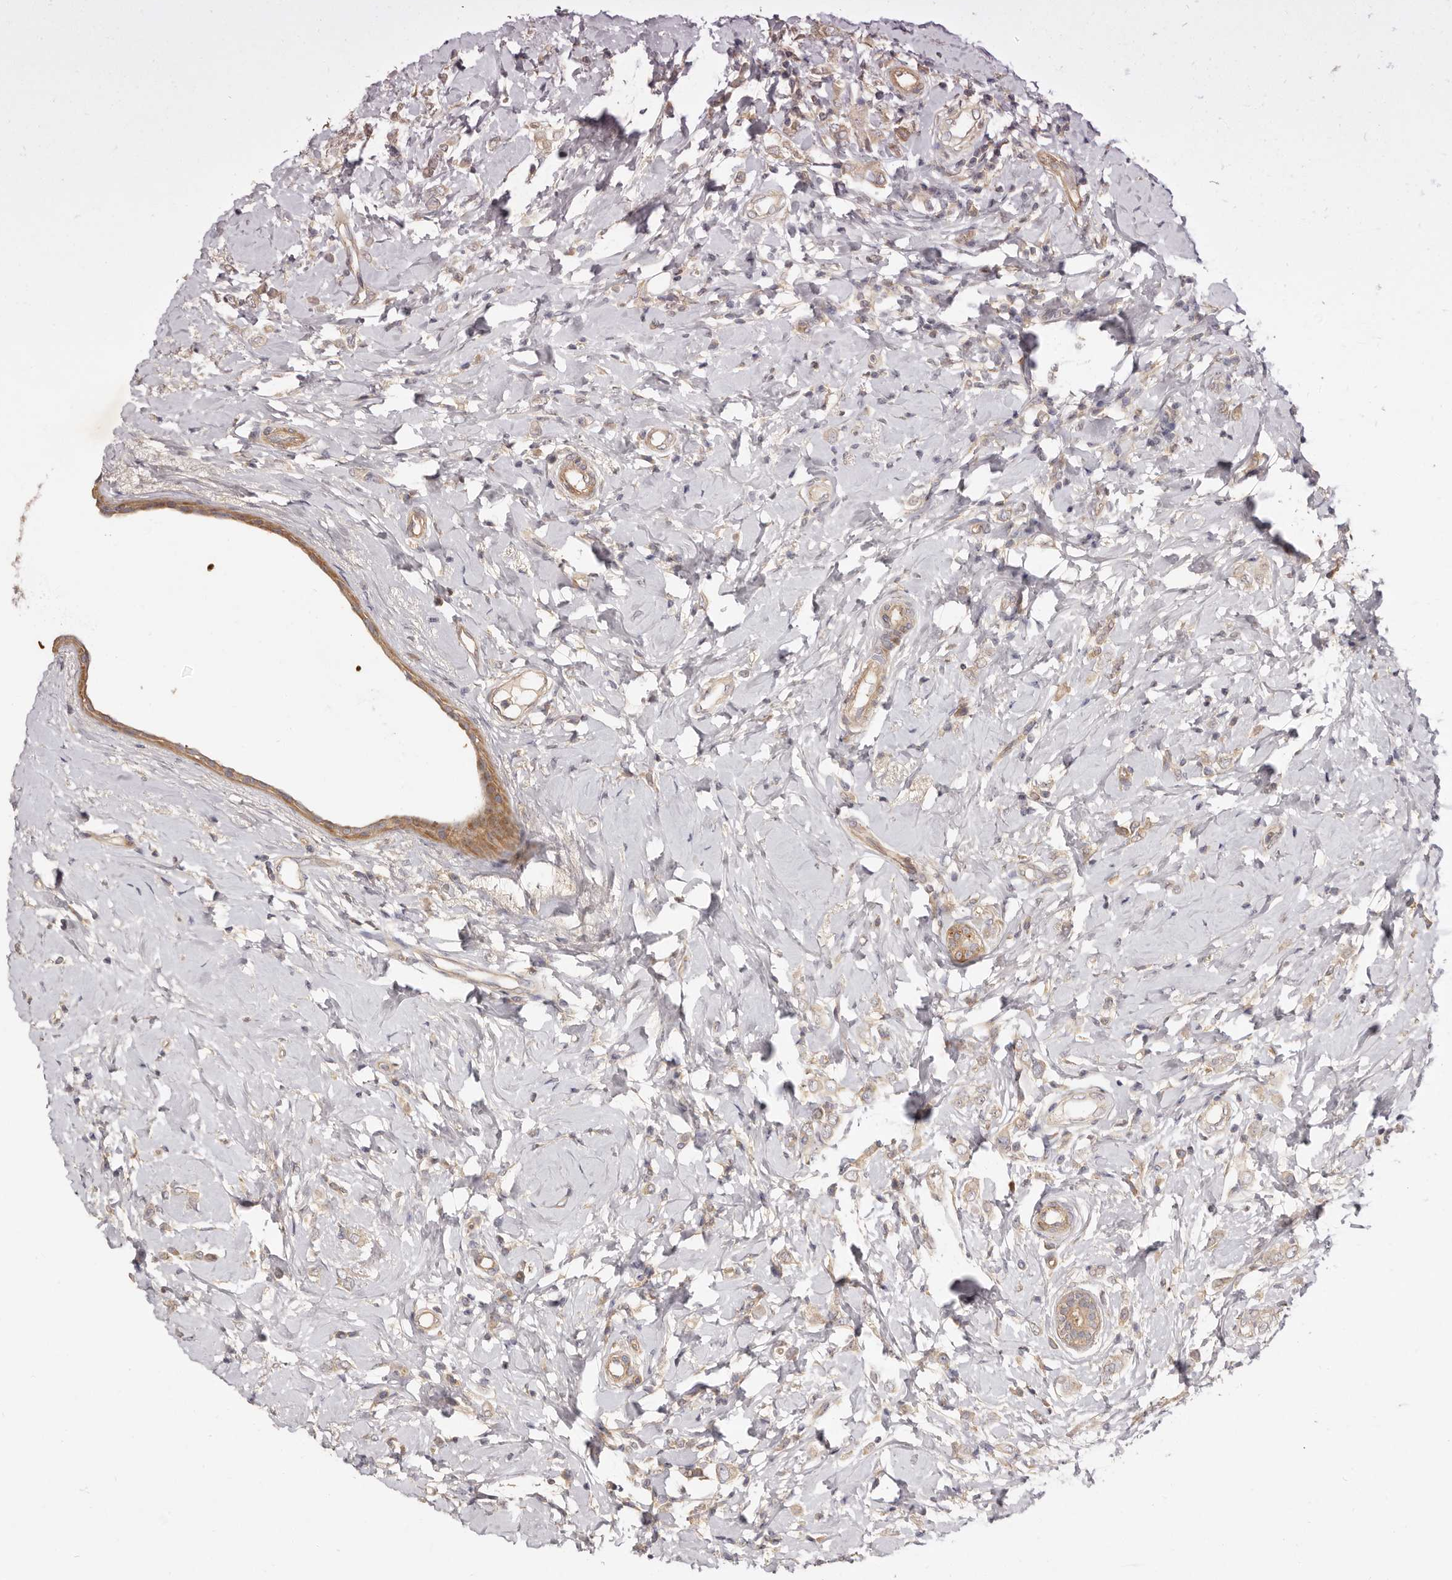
{"staining": {"intensity": "negative", "quantity": "none", "location": "none"}, "tissue": "breast cancer", "cell_type": "Tumor cells", "image_type": "cancer", "snomed": [{"axis": "morphology", "description": "Lobular carcinoma"}, {"axis": "topography", "description": "Breast"}], "caption": "There is no significant staining in tumor cells of breast lobular carcinoma. (DAB (3,3'-diaminobenzidine) IHC with hematoxylin counter stain).", "gene": "ADAMTS9", "patient": {"sex": "female", "age": 47}}